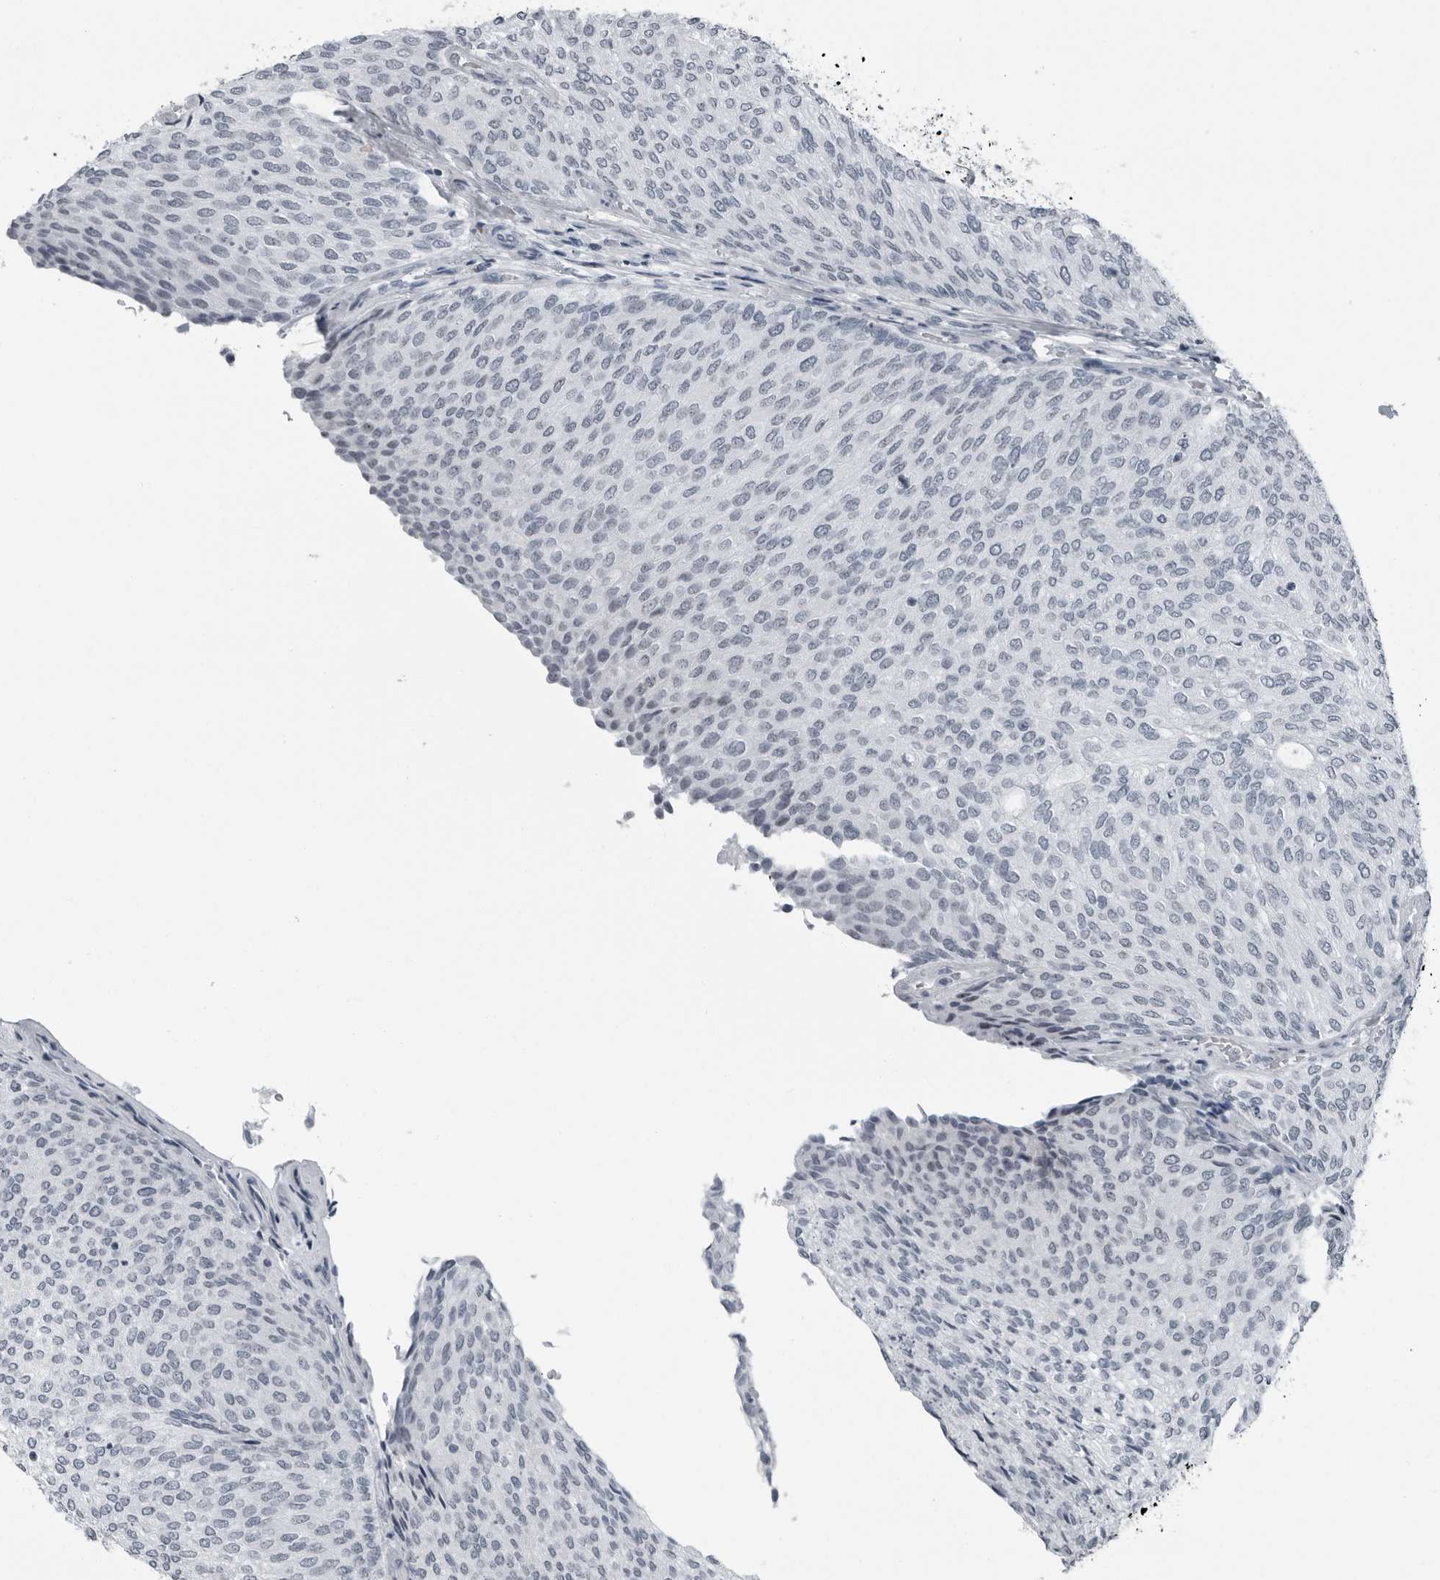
{"staining": {"intensity": "negative", "quantity": "none", "location": "none"}, "tissue": "urothelial cancer", "cell_type": "Tumor cells", "image_type": "cancer", "snomed": [{"axis": "morphology", "description": "Urothelial carcinoma, Low grade"}, {"axis": "topography", "description": "Urinary bladder"}], "caption": "DAB immunohistochemical staining of urothelial carcinoma (low-grade) displays no significant staining in tumor cells.", "gene": "PDCD11", "patient": {"sex": "female", "age": 79}}